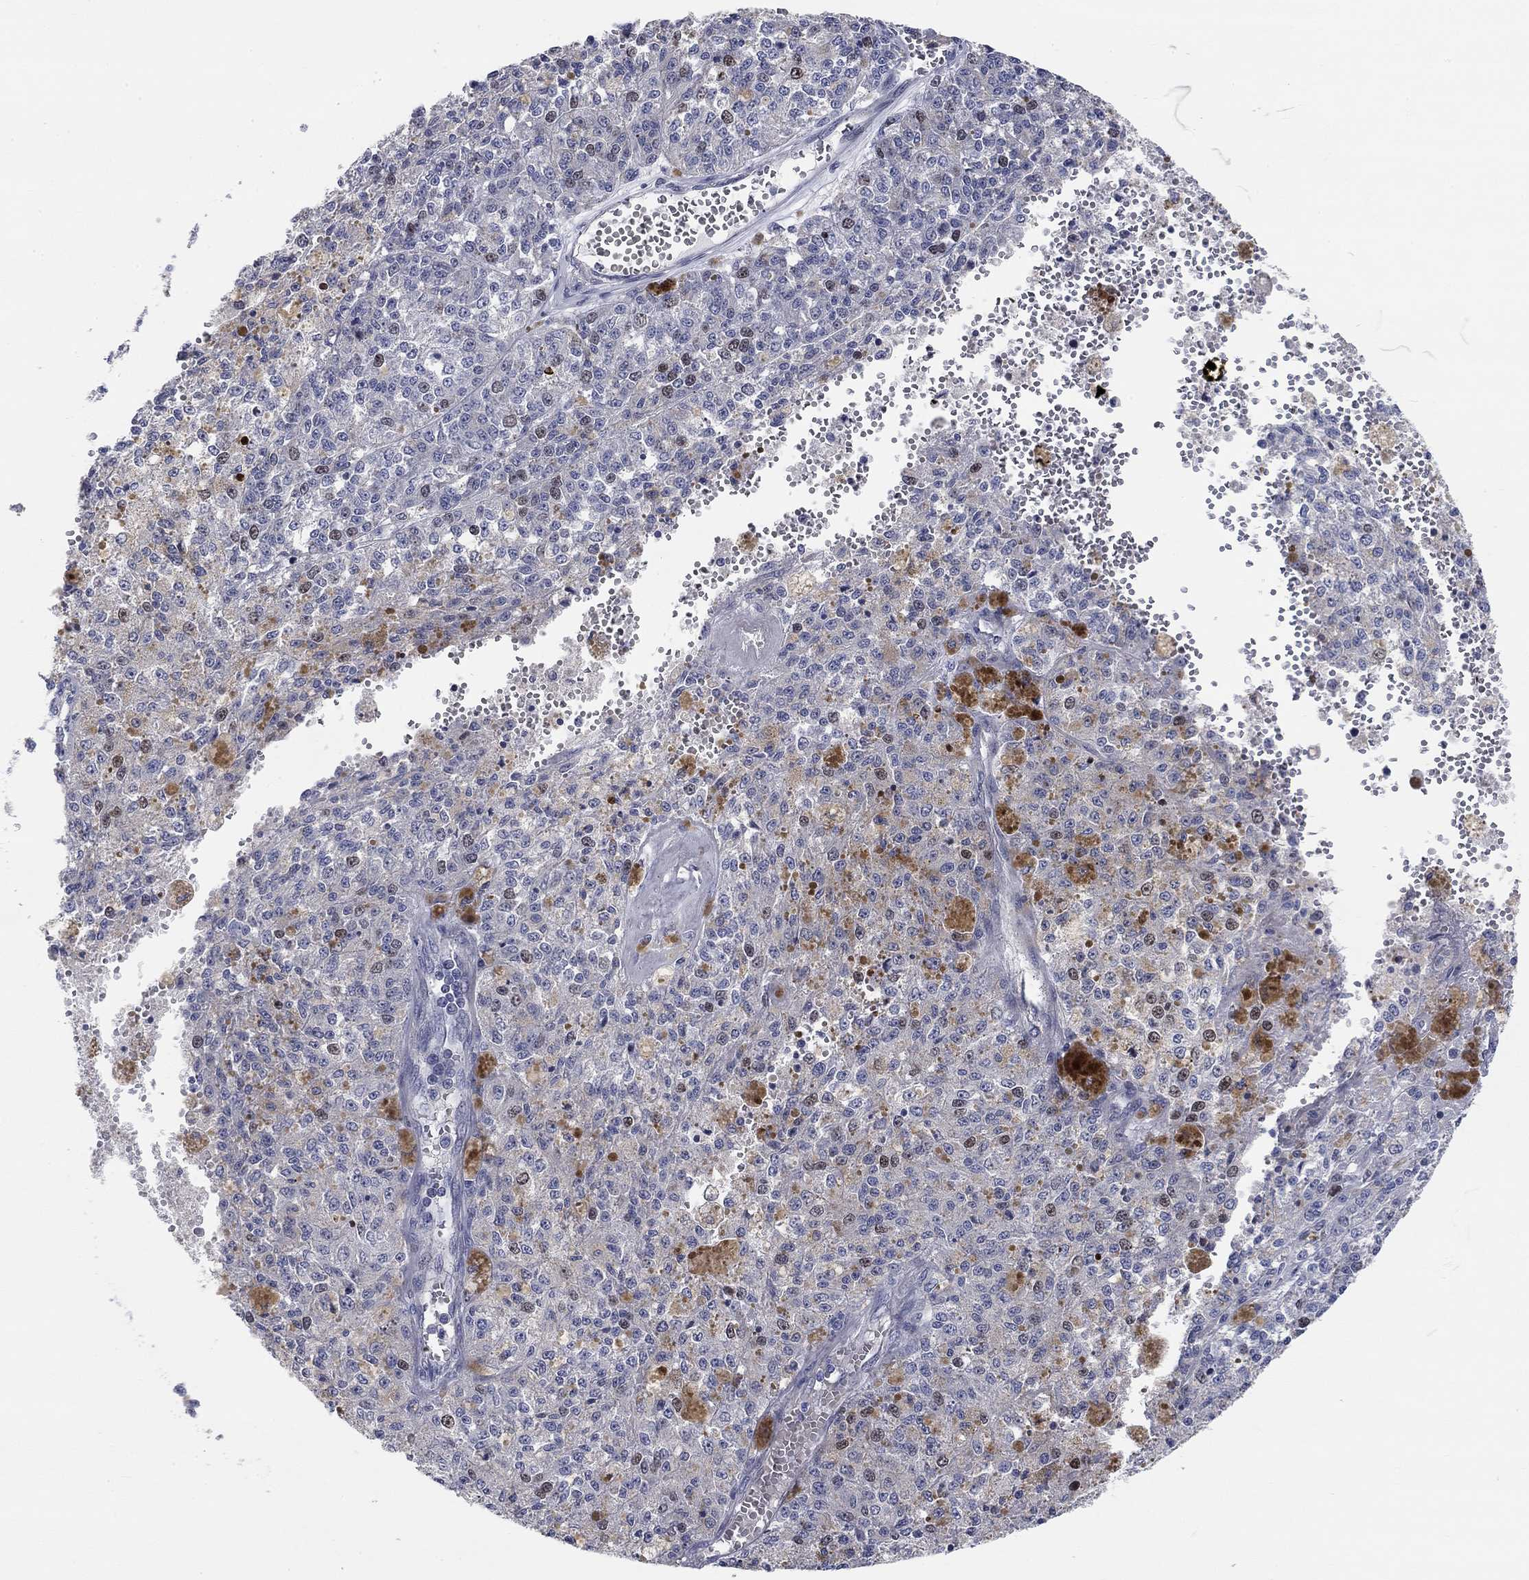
{"staining": {"intensity": "weak", "quantity": "<25%", "location": "nuclear"}, "tissue": "melanoma", "cell_type": "Tumor cells", "image_type": "cancer", "snomed": [{"axis": "morphology", "description": "Malignant melanoma, Metastatic site"}, {"axis": "topography", "description": "Lymph node"}], "caption": "Tumor cells show no significant expression in melanoma. (Stains: DAB (3,3'-diaminobenzidine) immunohistochemistry with hematoxylin counter stain, Microscopy: brightfield microscopy at high magnification).", "gene": "PRC1", "patient": {"sex": "female", "age": 64}}